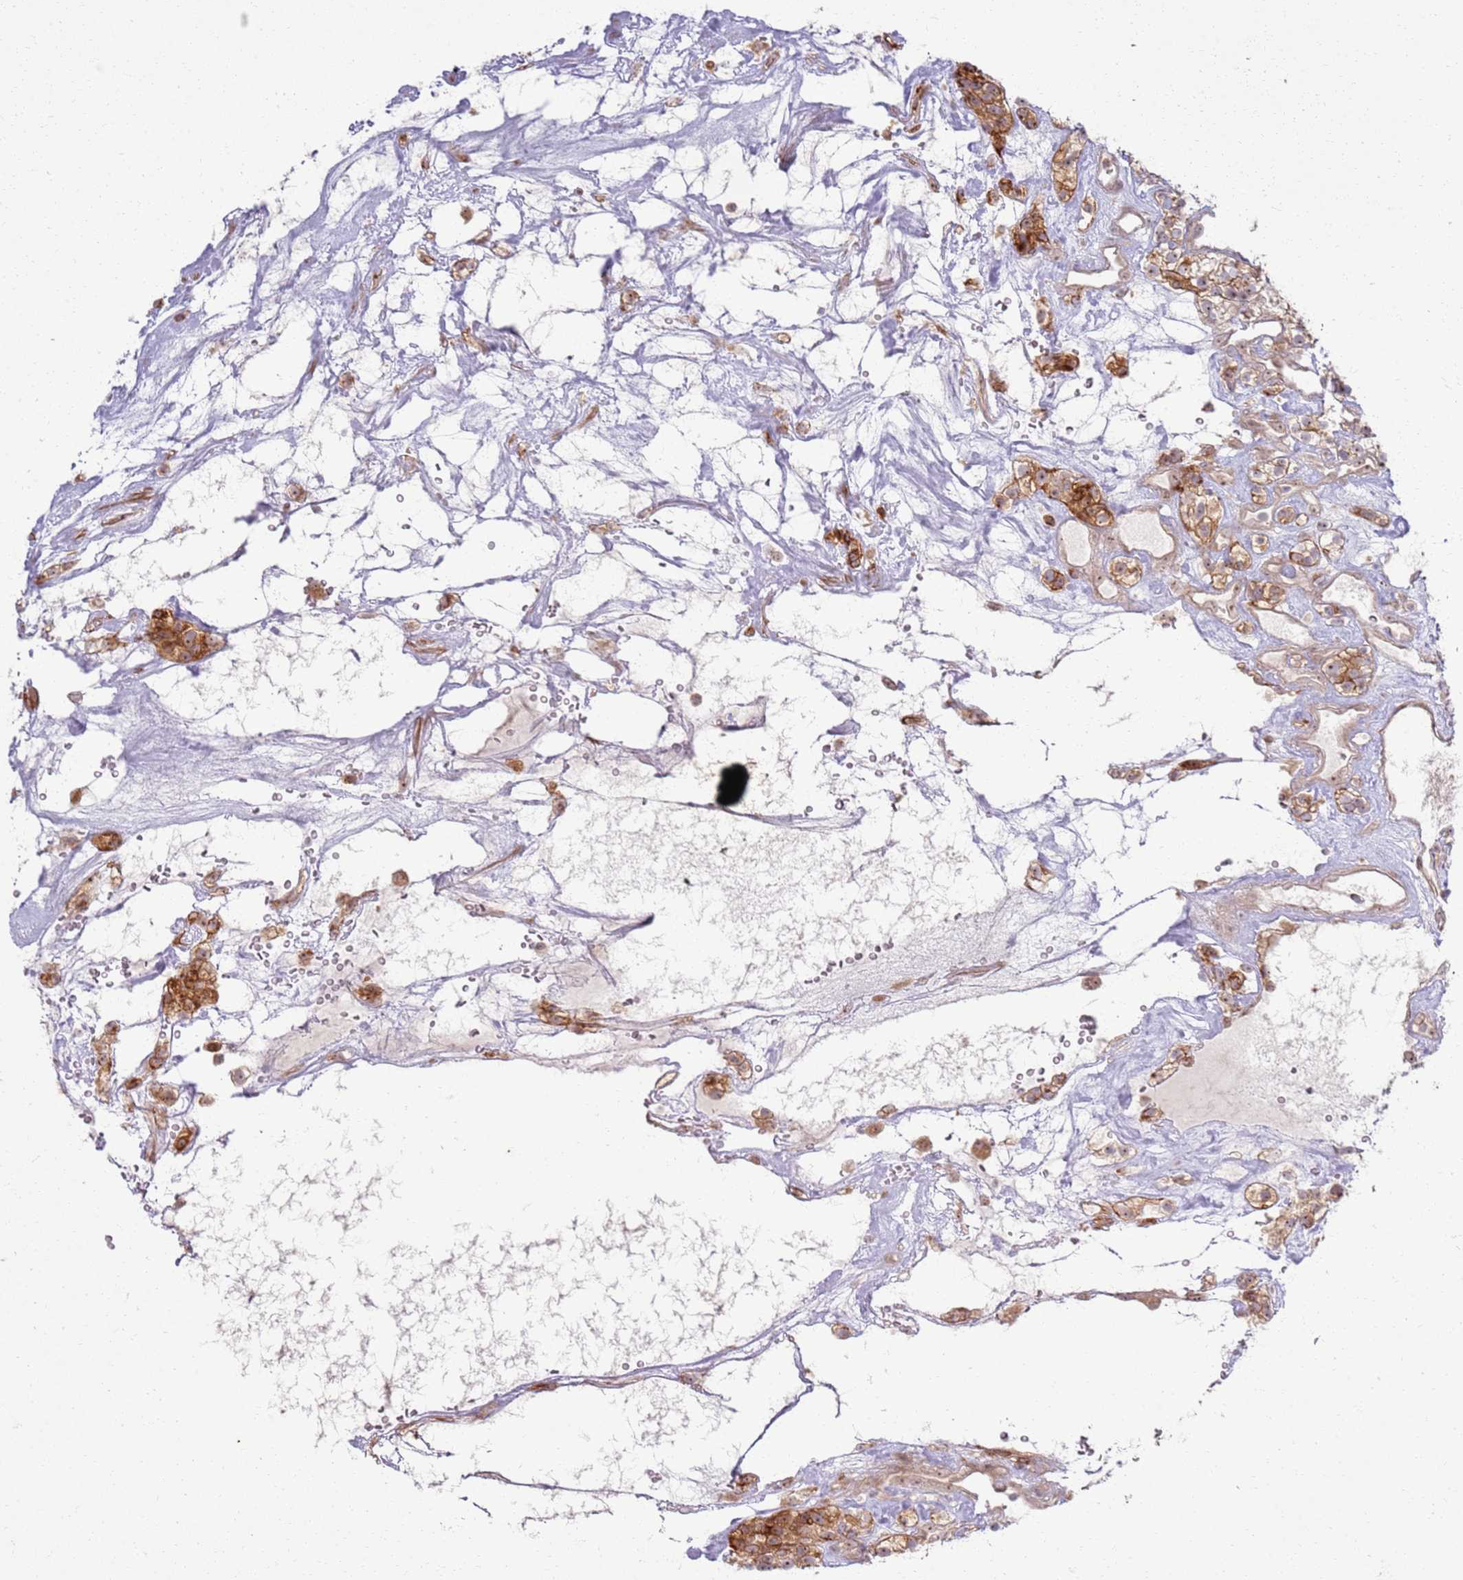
{"staining": {"intensity": "moderate", "quantity": ">75%", "location": "cytoplasmic/membranous,nuclear"}, "tissue": "renal cancer", "cell_type": "Tumor cells", "image_type": "cancer", "snomed": [{"axis": "morphology", "description": "Adenocarcinoma, NOS"}, {"axis": "topography", "description": "Kidney"}], "caption": "Protein staining of adenocarcinoma (renal) tissue shows moderate cytoplasmic/membranous and nuclear staining in about >75% of tumor cells.", "gene": "CNPY1", "patient": {"sex": "female", "age": 57}}